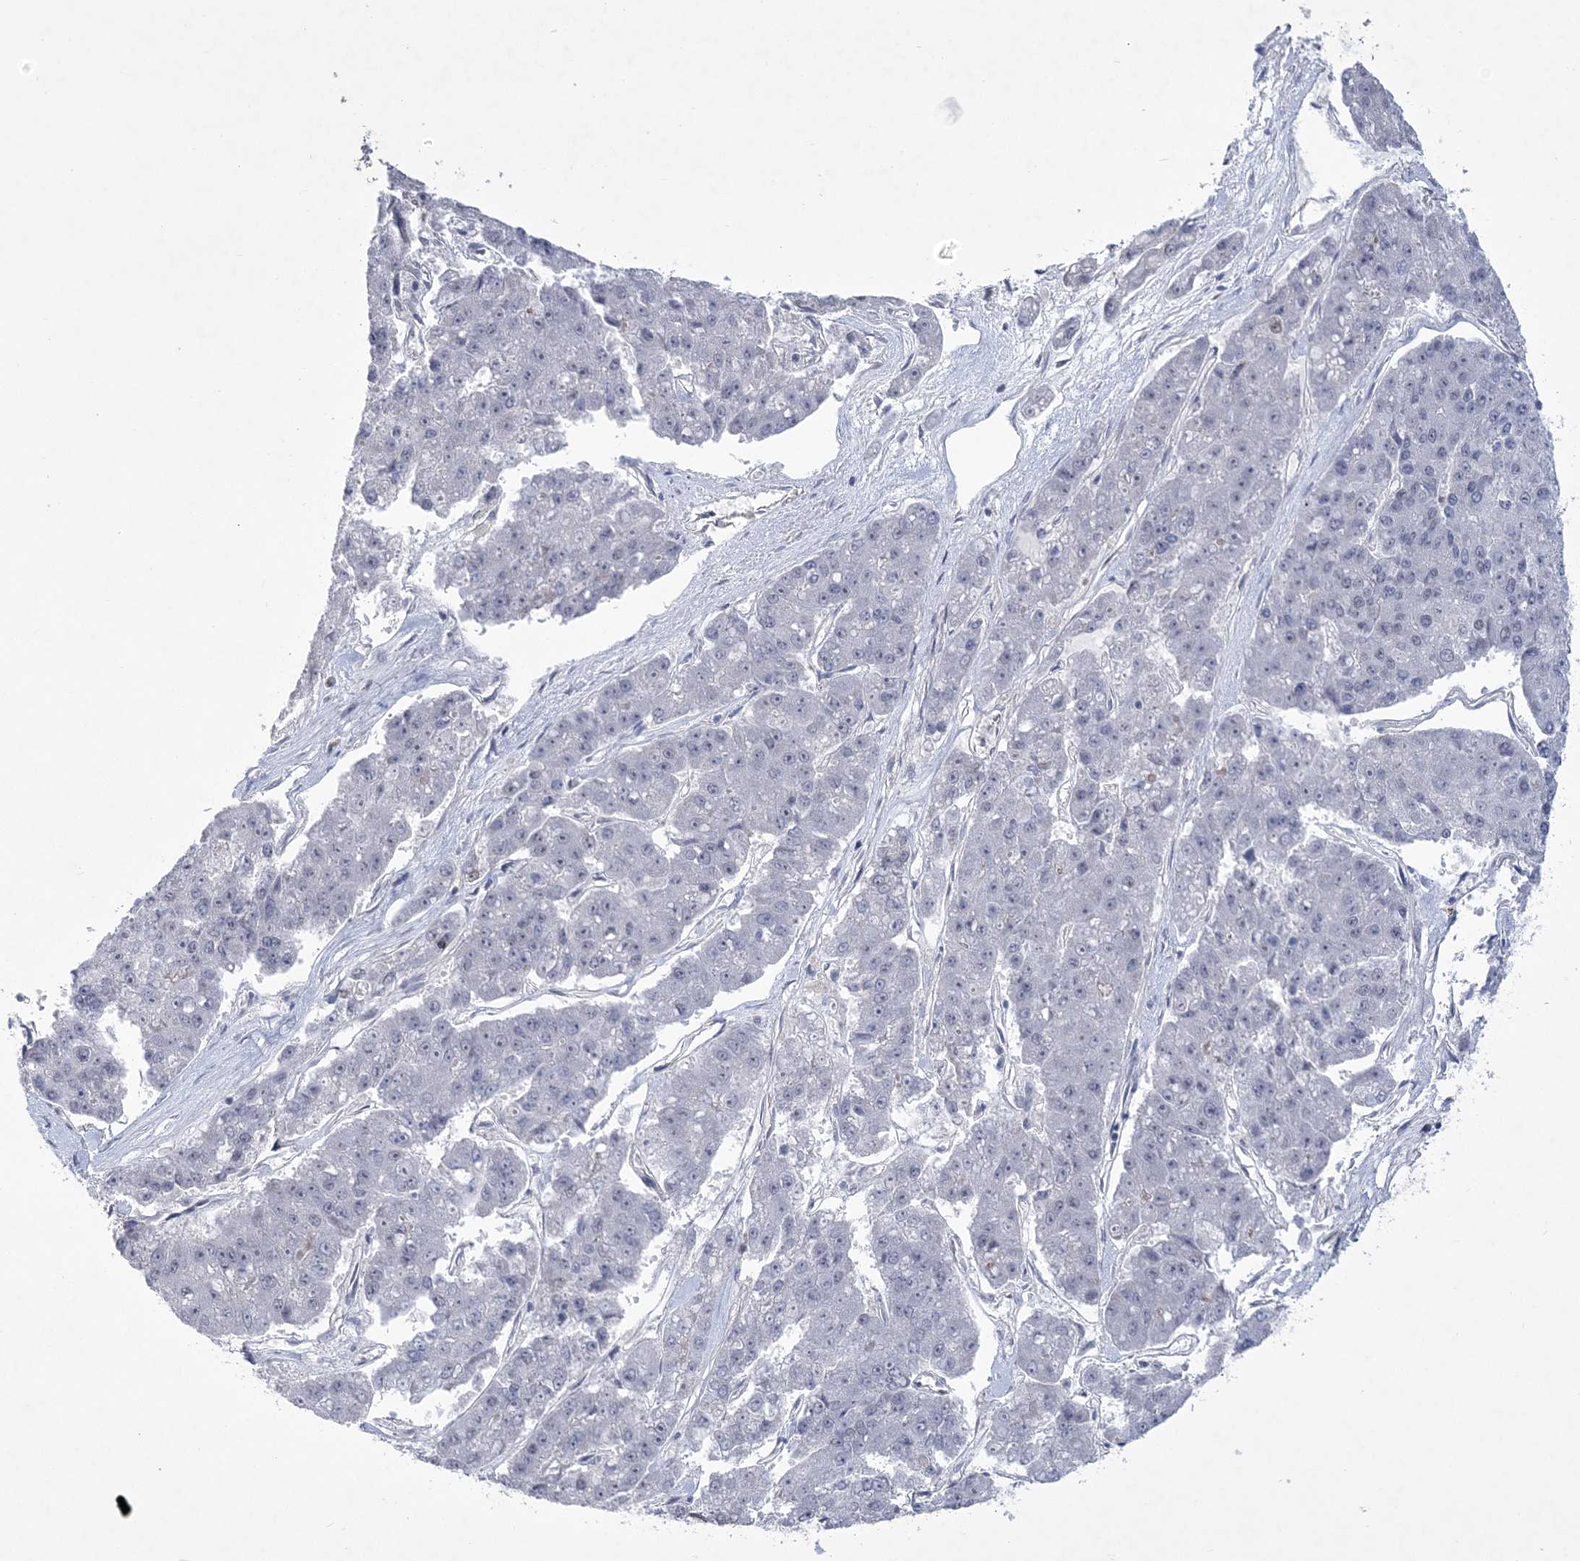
{"staining": {"intensity": "negative", "quantity": "none", "location": "none"}, "tissue": "pancreatic cancer", "cell_type": "Tumor cells", "image_type": "cancer", "snomed": [{"axis": "morphology", "description": "Adenocarcinoma, NOS"}, {"axis": "topography", "description": "Pancreas"}], "caption": "Immunohistochemistry of adenocarcinoma (pancreatic) displays no expression in tumor cells.", "gene": "HOMEZ", "patient": {"sex": "male", "age": 50}}